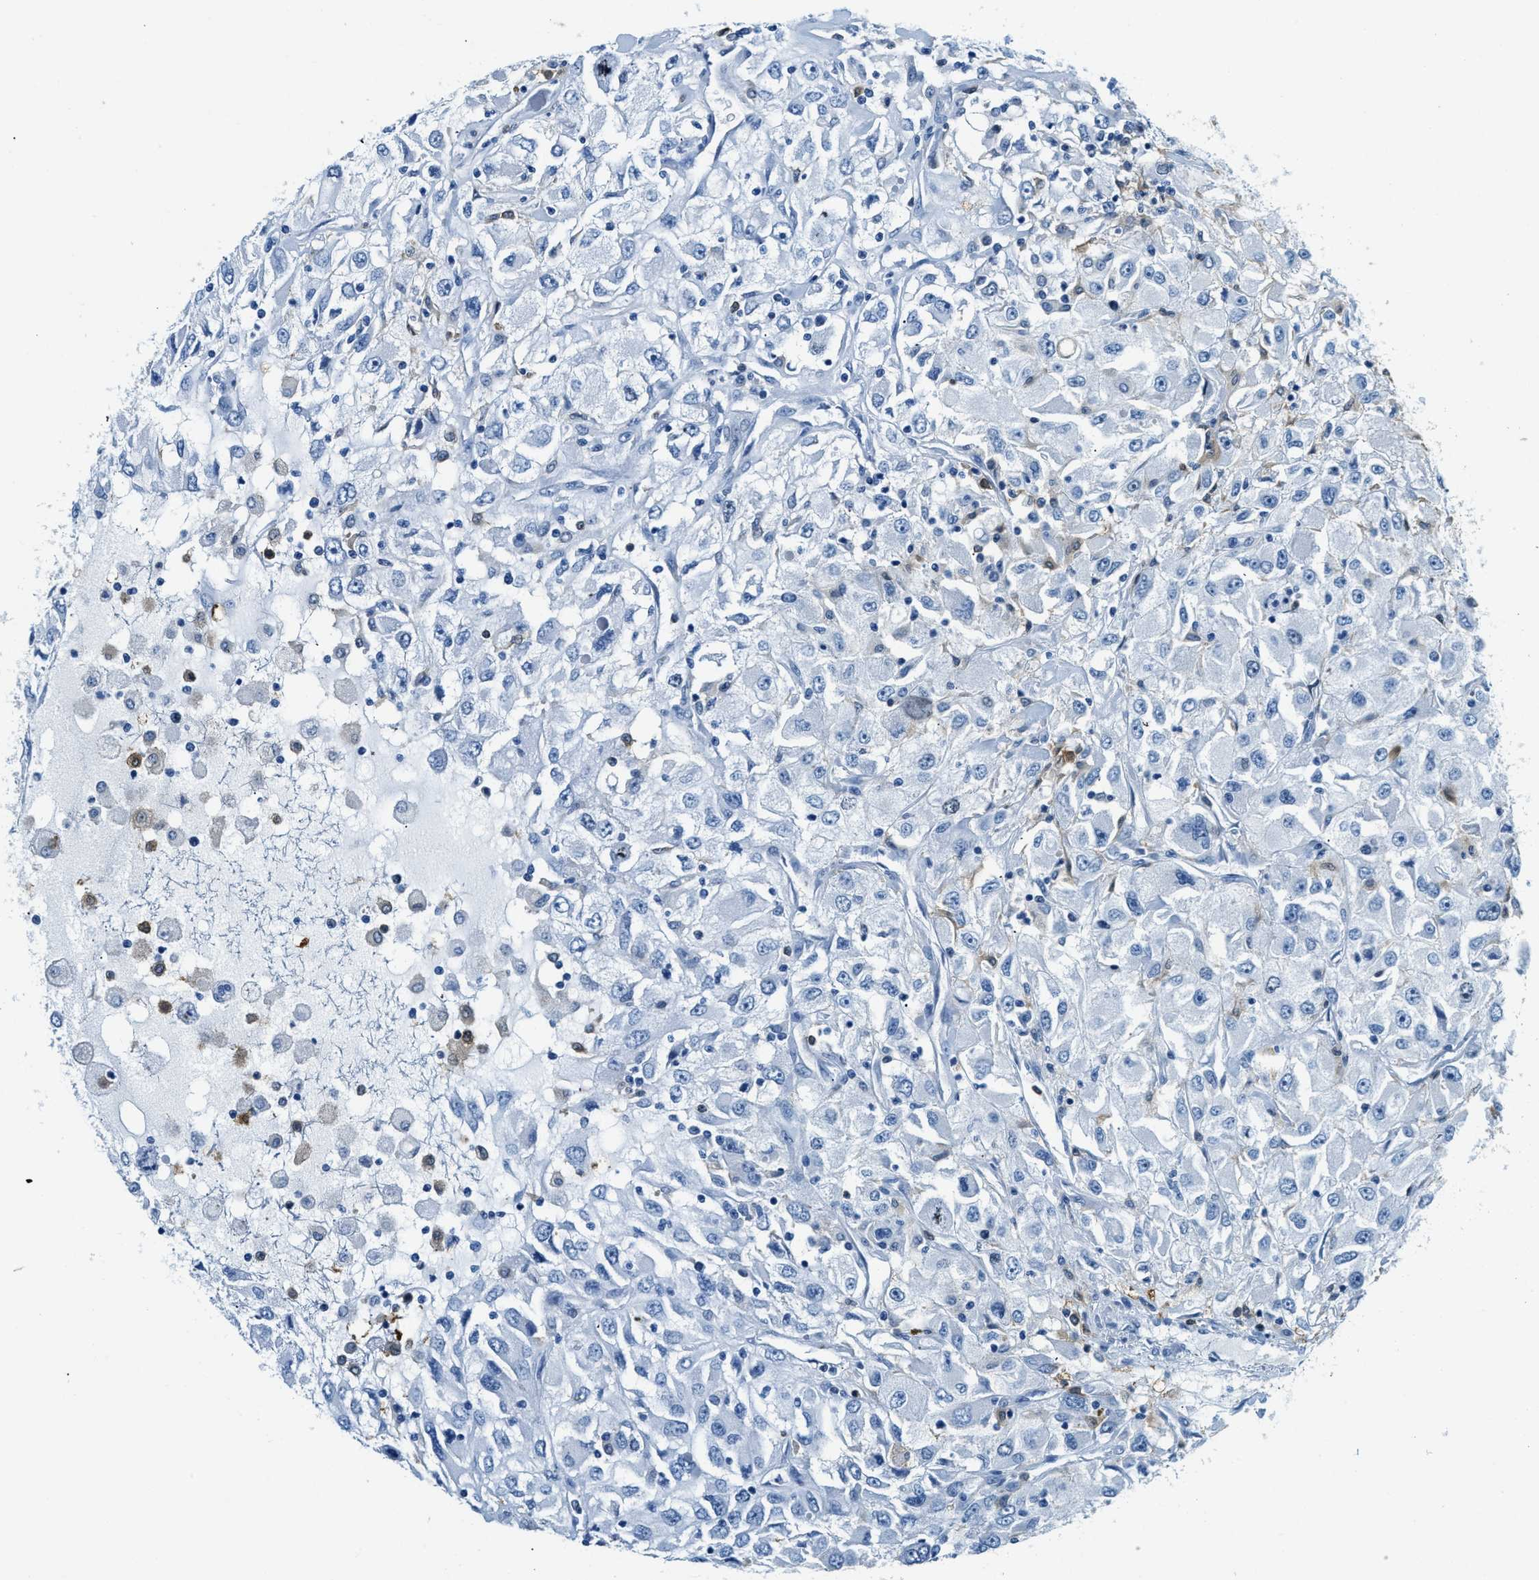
{"staining": {"intensity": "negative", "quantity": "none", "location": "none"}, "tissue": "renal cancer", "cell_type": "Tumor cells", "image_type": "cancer", "snomed": [{"axis": "morphology", "description": "Adenocarcinoma, NOS"}, {"axis": "topography", "description": "Kidney"}], "caption": "Human renal cancer (adenocarcinoma) stained for a protein using immunohistochemistry (IHC) shows no staining in tumor cells.", "gene": "CAPG", "patient": {"sex": "female", "age": 52}}